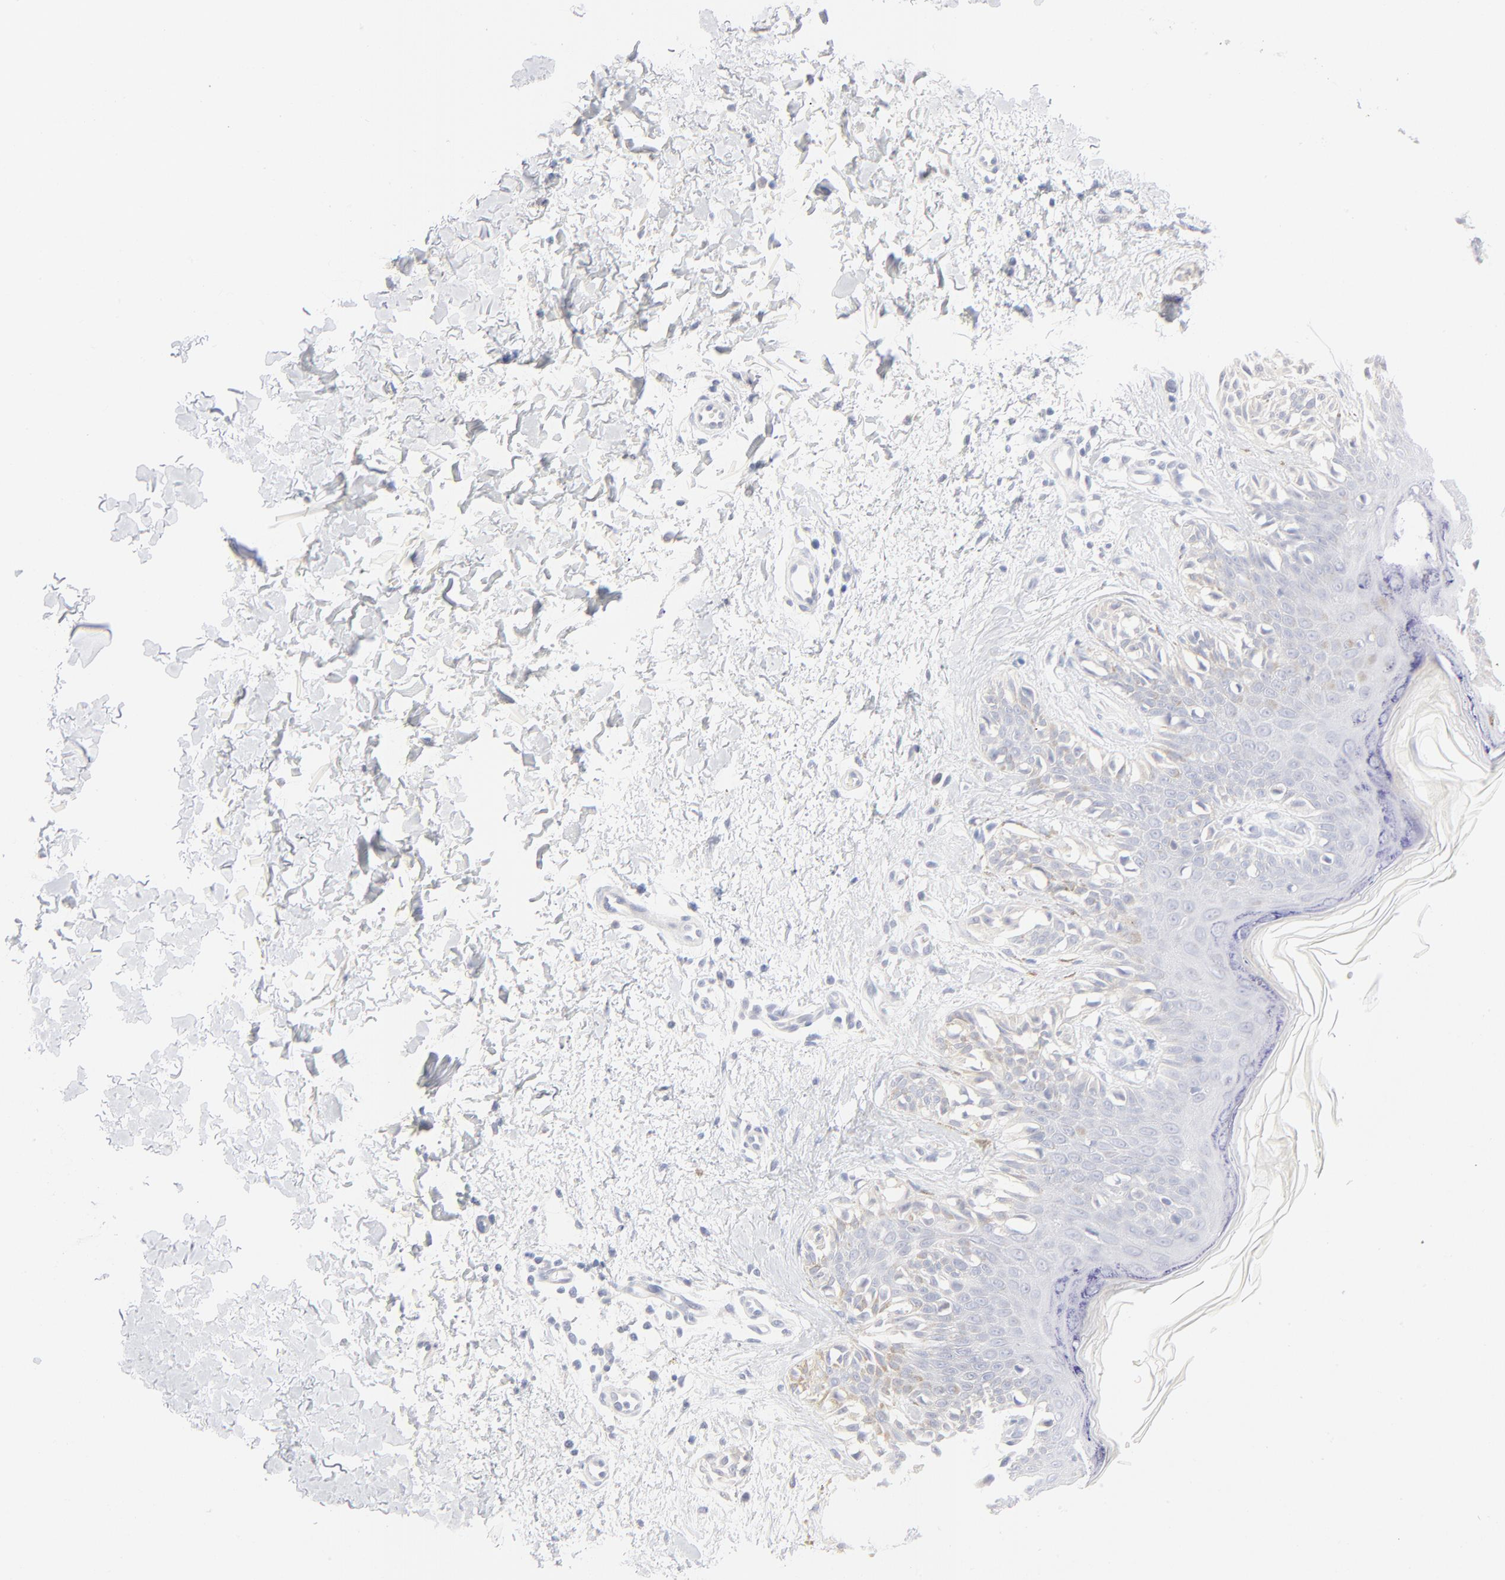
{"staining": {"intensity": "weak", "quantity": "<25%", "location": "cytoplasmic/membranous"}, "tissue": "melanoma", "cell_type": "Tumor cells", "image_type": "cancer", "snomed": [{"axis": "morphology", "description": "Normal tissue, NOS"}, {"axis": "morphology", "description": "Malignant melanoma, NOS"}, {"axis": "topography", "description": "Skin"}], "caption": "Photomicrograph shows no protein positivity in tumor cells of melanoma tissue. Nuclei are stained in blue.", "gene": "ONECUT1", "patient": {"sex": "male", "age": 83}}